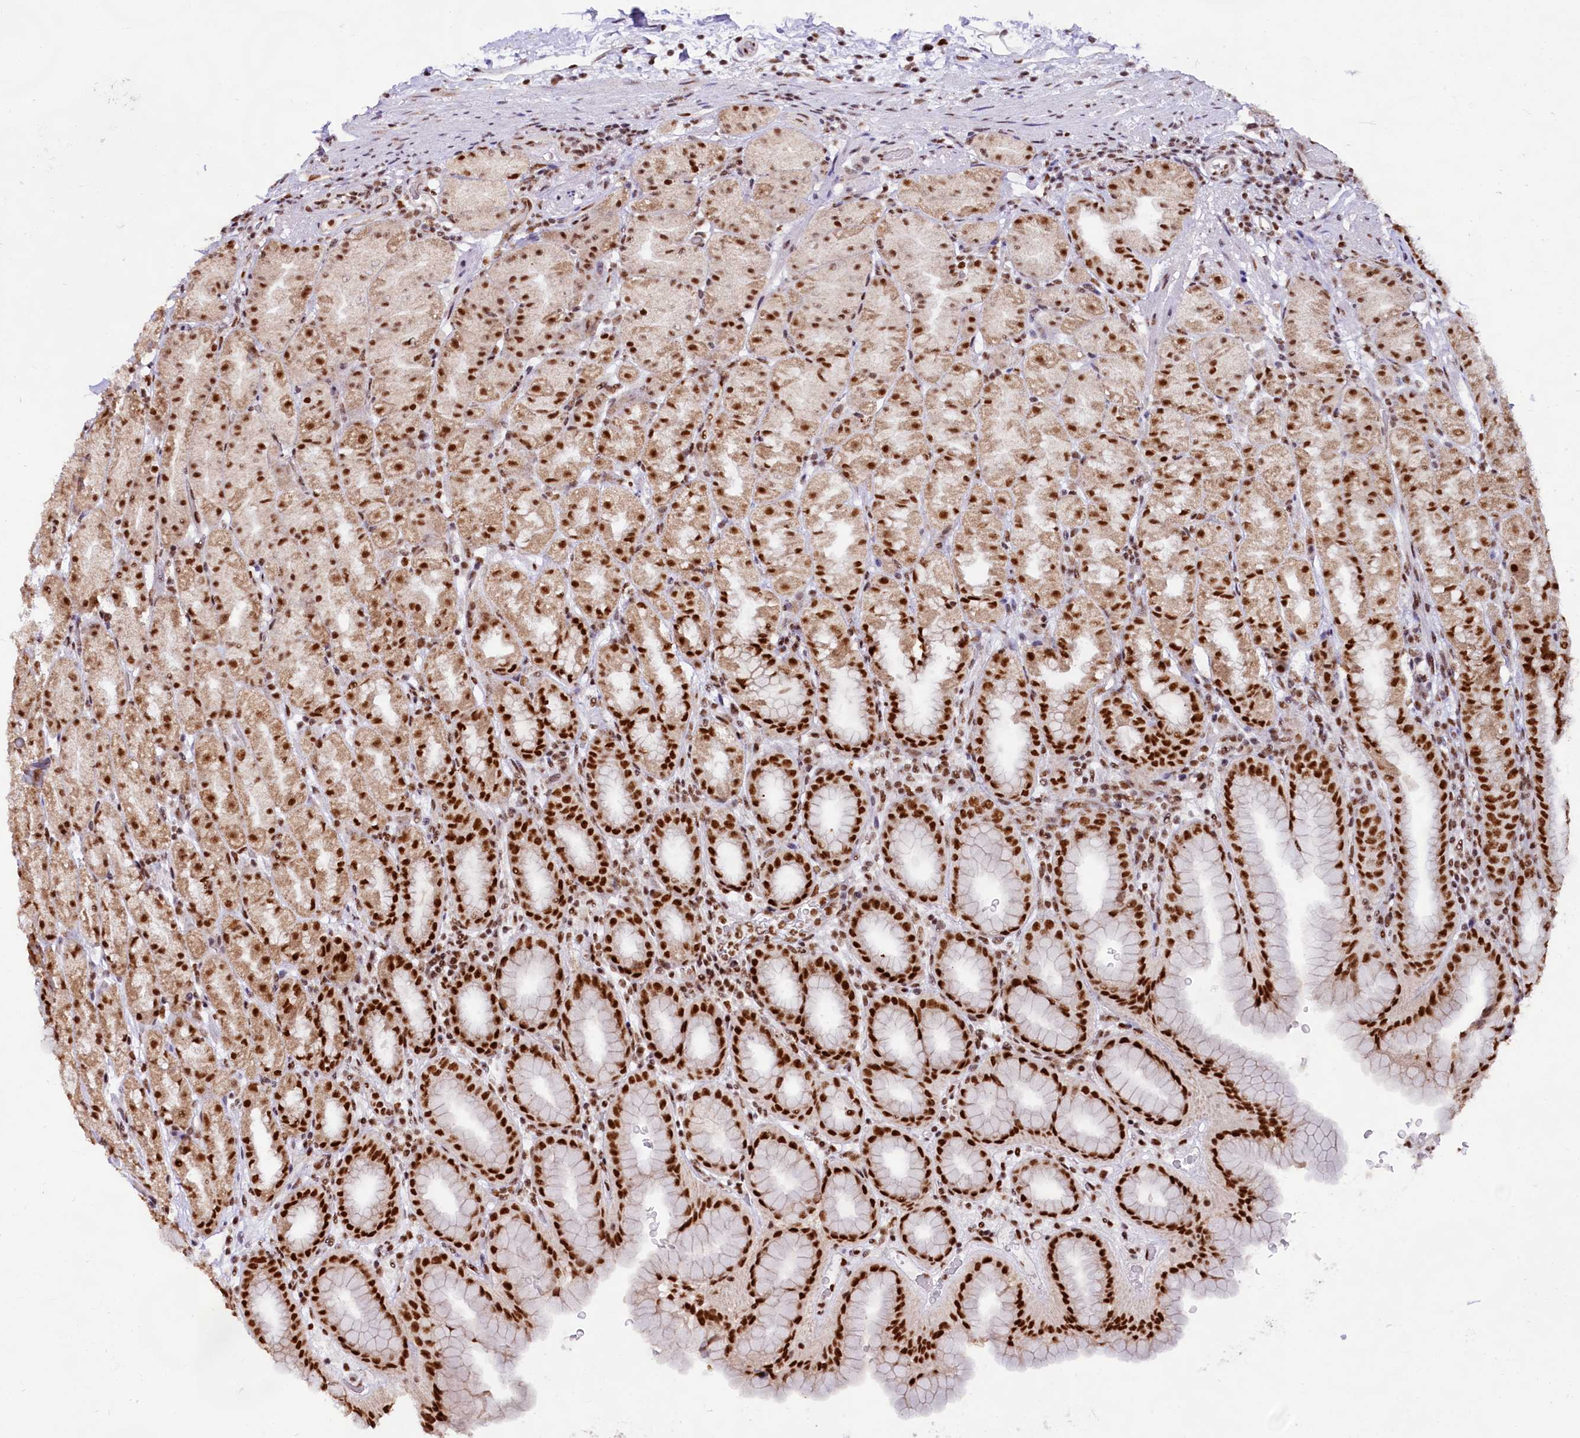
{"staining": {"intensity": "strong", "quantity": ">75%", "location": "nuclear"}, "tissue": "stomach", "cell_type": "Glandular cells", "image_type": "normal", "snomed": [{"axis": "morphology", "description": "Normal tissue, NOS"}, {"axis": "topography", "description": "Stomach, upper"}], "caption": "The photomicrograph displays staining of normal stomach, revealing strong nuclear protein expression (brown color) within glandular cells. The protein is shown in brown color, while the nuclei are stained blue.", "gene": "HIRA", "patient": {"sex": "male", "age": 68}}